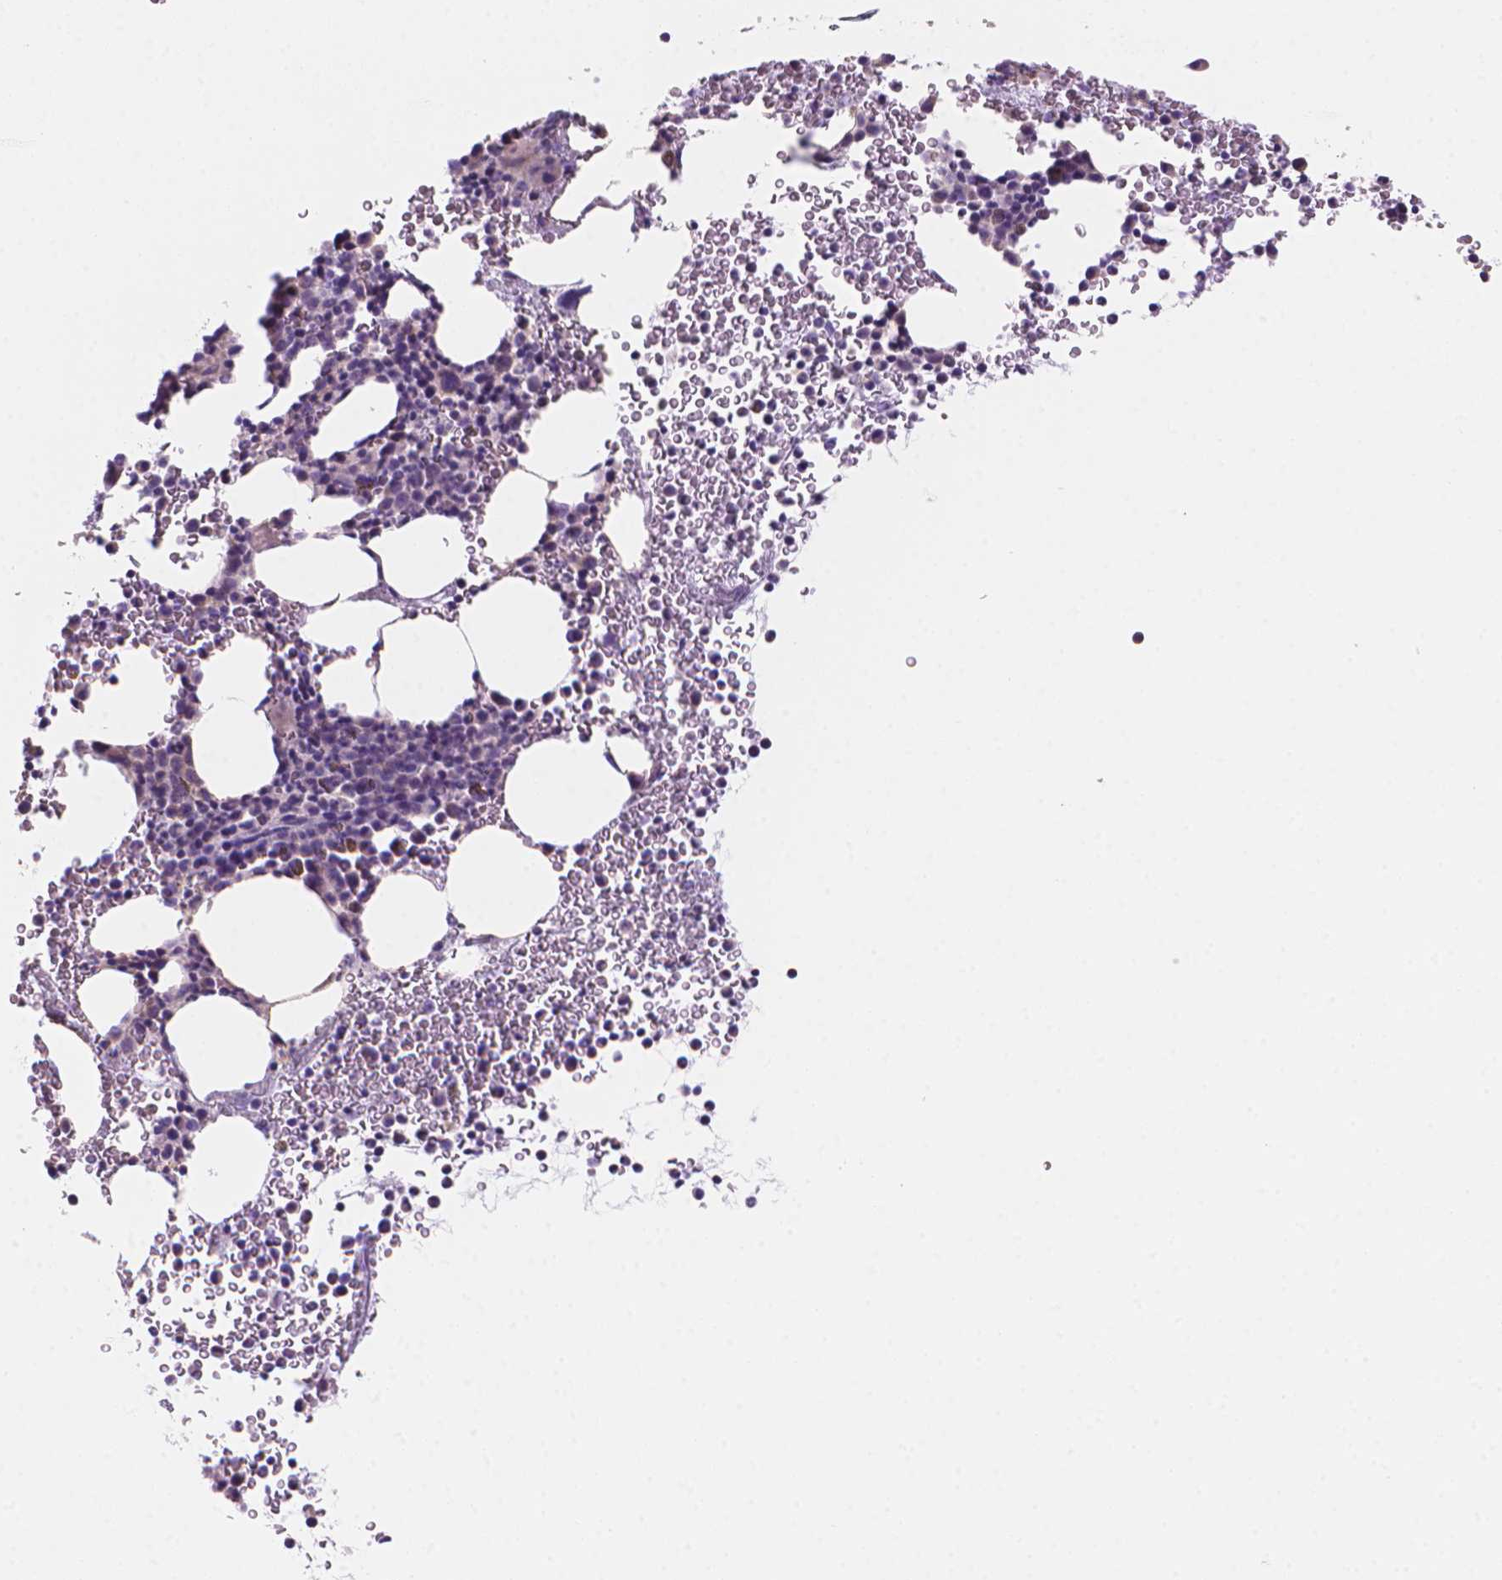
{"staining": {"intensity": "negative", "quantity": "none", "location": "none"}, "tissue": "bone marrow", "cell_type": "Hematopoietic cells", "image_type": "normal", "snomed": [{"axis": "morphology", "description": "Normal tissue, NOS"}, {"axis": "topography", "description": "Bone marrow"}], "caption": "A high-resolution histopathology image shows immunohistochemistry (IHC) staining of normal bone marrow, which reveals no significant positivity in hematopoietic cells. (DAB (3,3'-diaminobenzidine) immunohistochemistry (IHC) with hematoxylin counter stain).", "gene": "ENSG00000187186", "patient": {"sex": "female", "age": 56}}